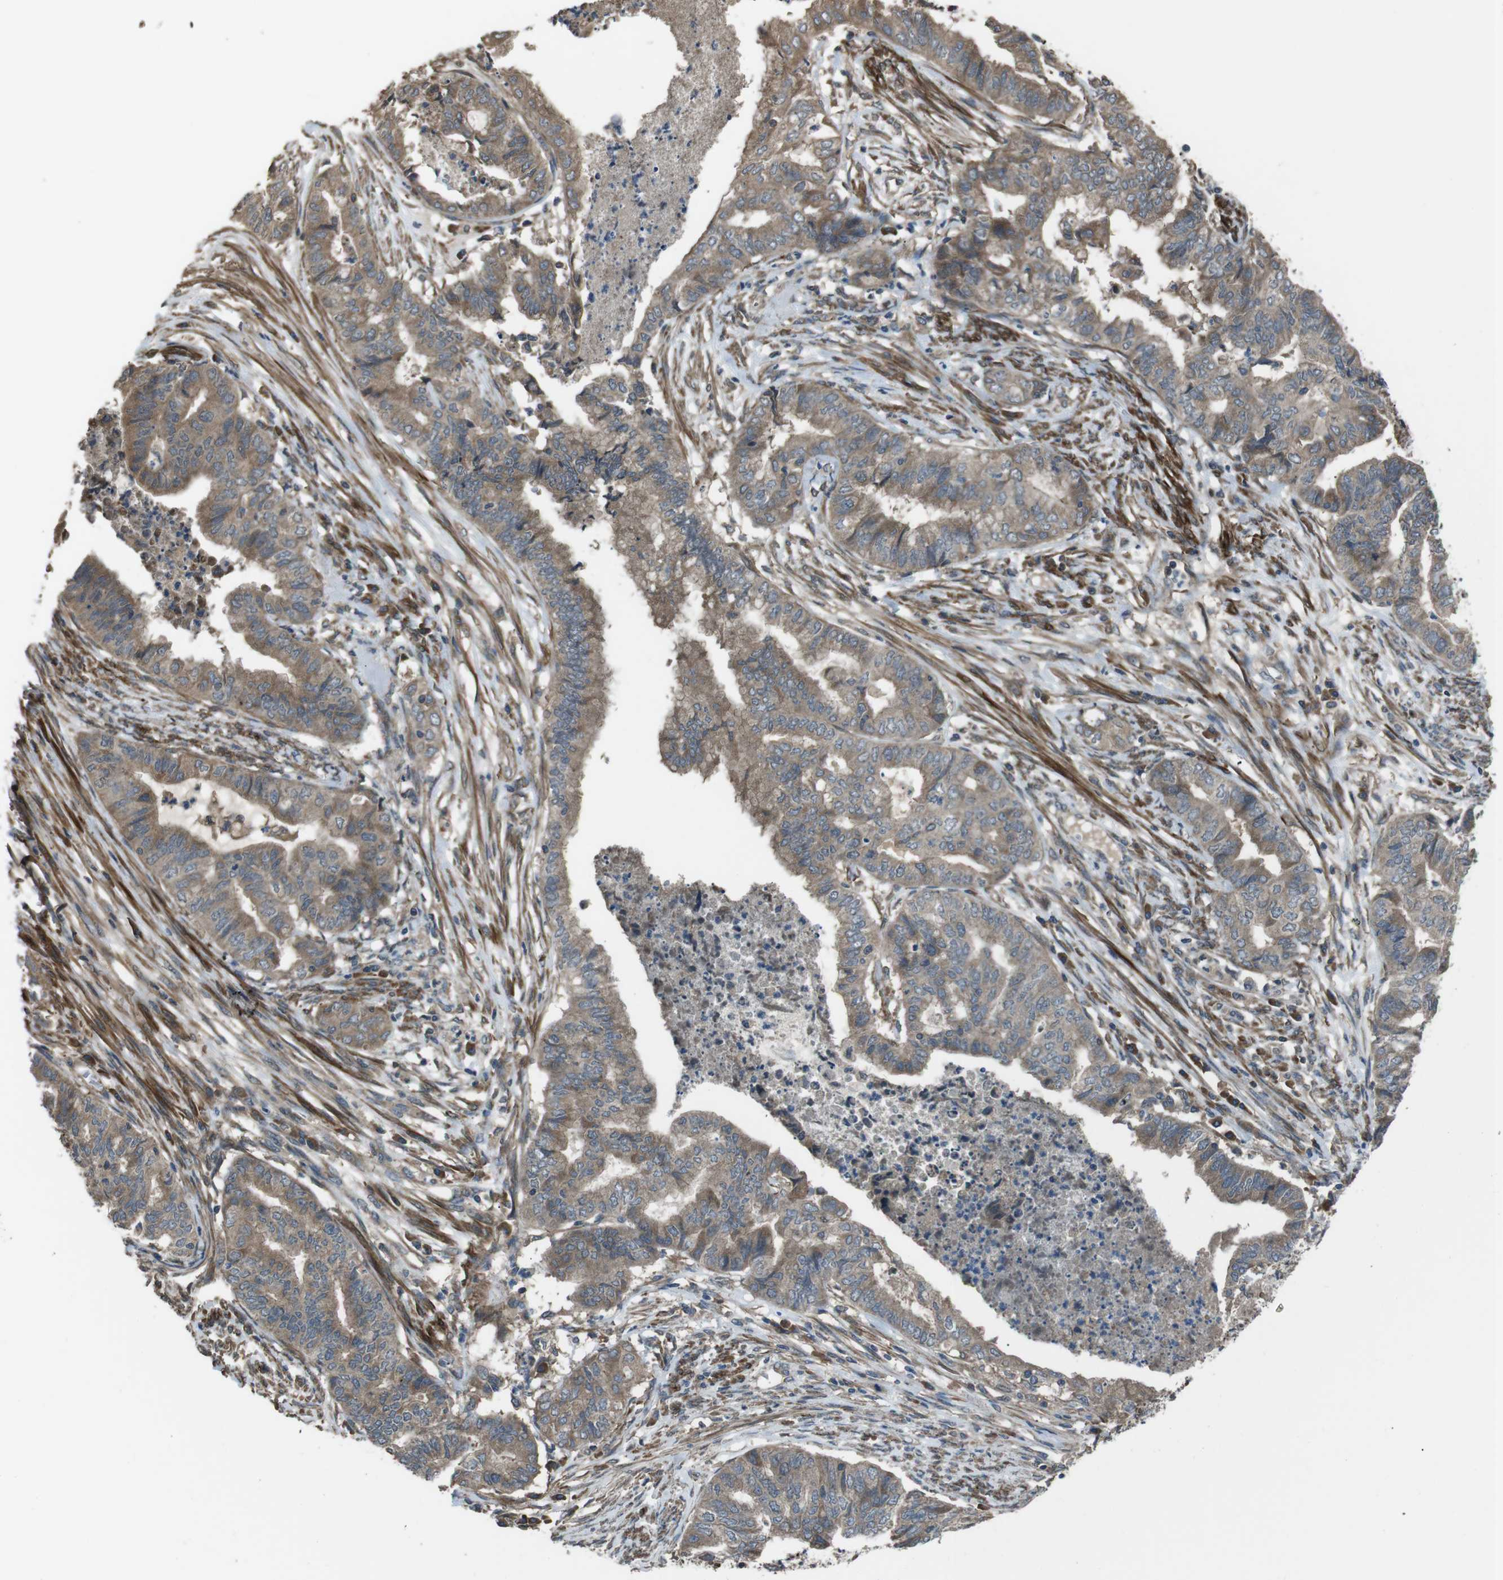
{"staining": {"intensity": "moderate", "quantity": ">75%", "location": "cytoplasmic/membranous"}, "tissue": "endometrial cancer", "cell_type": "Tumor cells", "image_type": "cancer", "snomed": [{"axis": "morphology", "description": "Adenocarcinoma, NOS"}, {"axis": "topography", "description": "Endometrium"}], "caption": "The immunohistochemical stain highlights moderate cytoplasmic/membranous staining in tumor cells of endometrial adenocarcinoma tissue. The protein is shown in brown color, while the nuclei are stained blue.", "gene": "FUT2", "patient": {"sex": "female", "age": 79}}